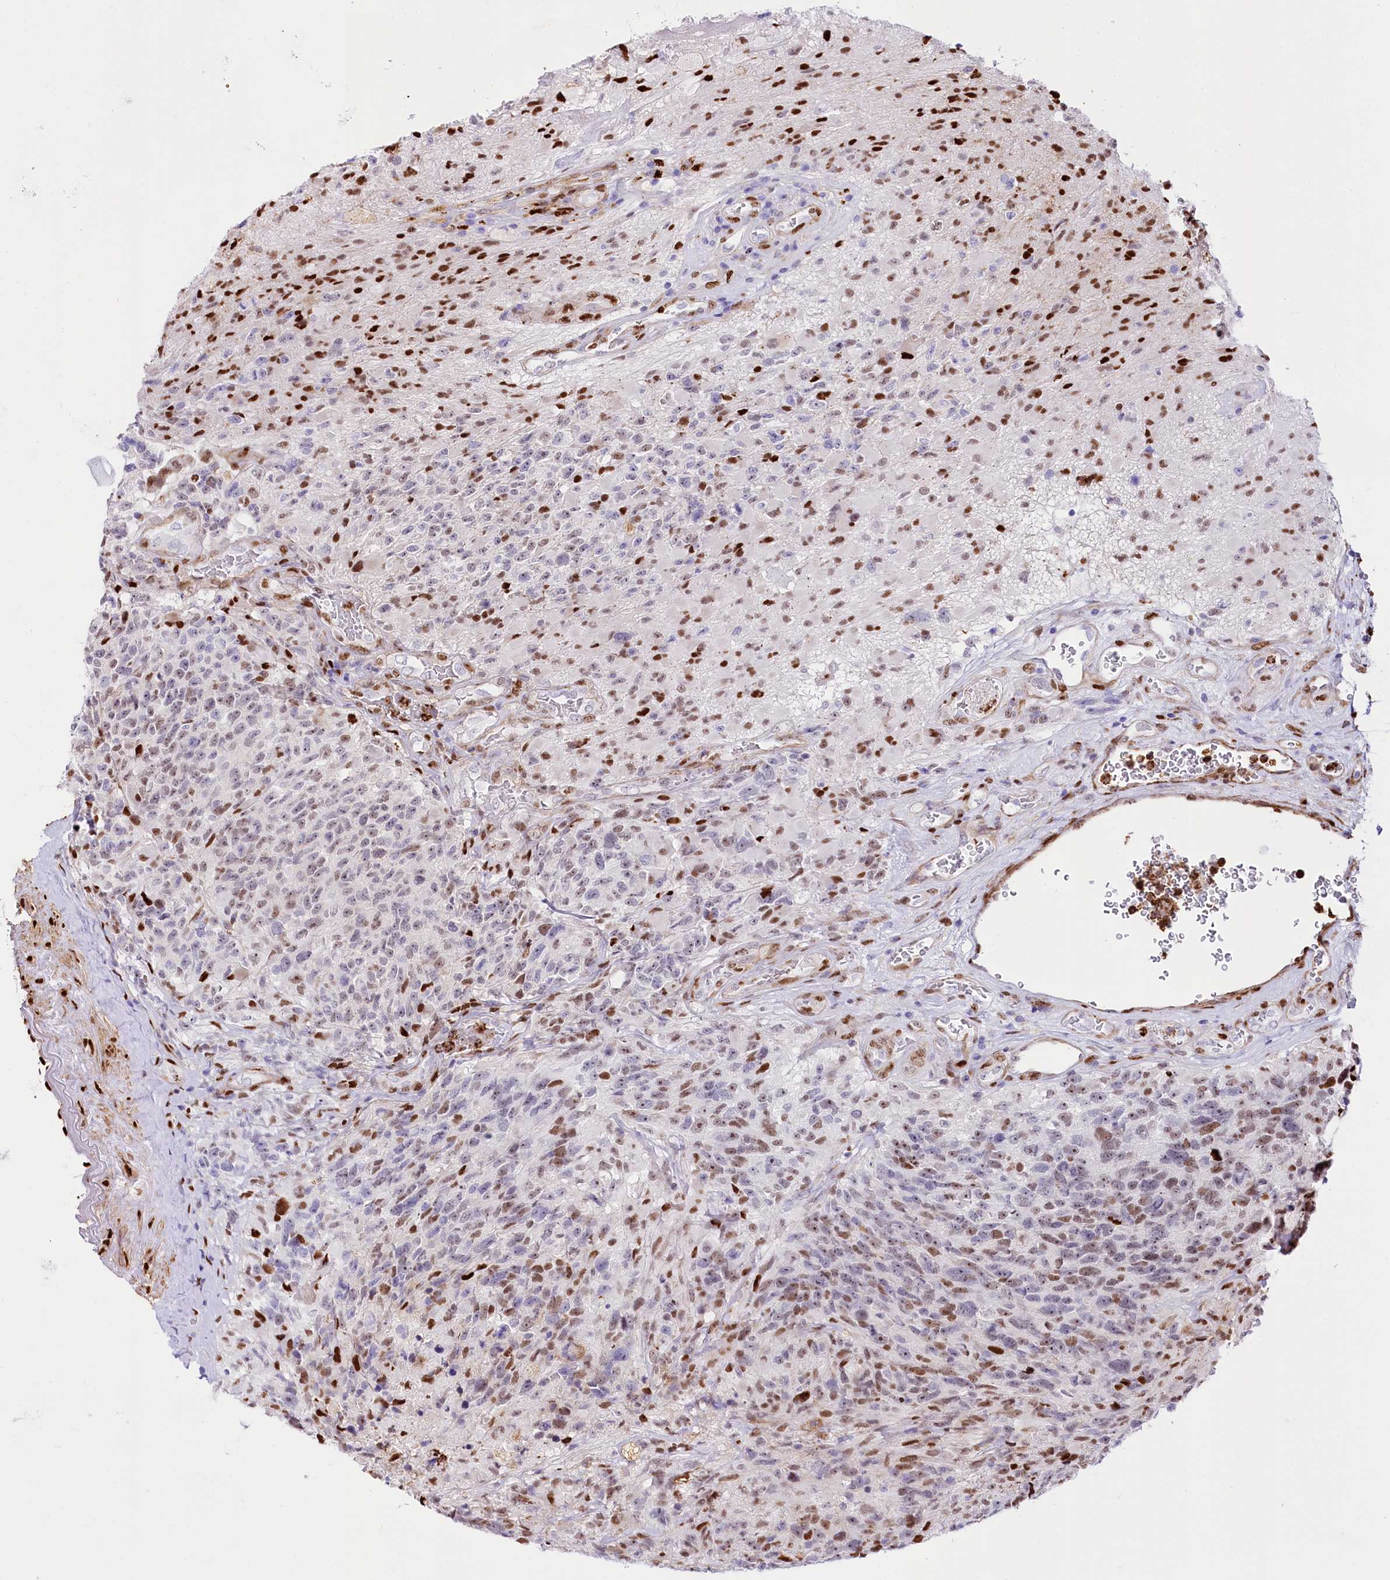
{"staining": {"intensity": "moderate", "quantity": "25%-75%", "location": "nuclear"}, "tissue": "glioma", "cell_type": "Tumor cells", "image_type": "cancer", "snomed": [{"axis": "morphology", "description": "Glioma, malignant, High grade"}, {"axis": "topography", "description": "Brain"}], "caption": "Malignant glioma (high-grade) tissue reveals moderate nuclear staining in about 25%-75% of tumor cells", "gene": "PTMS", "patient": {"sex": "male", "age": 76}}